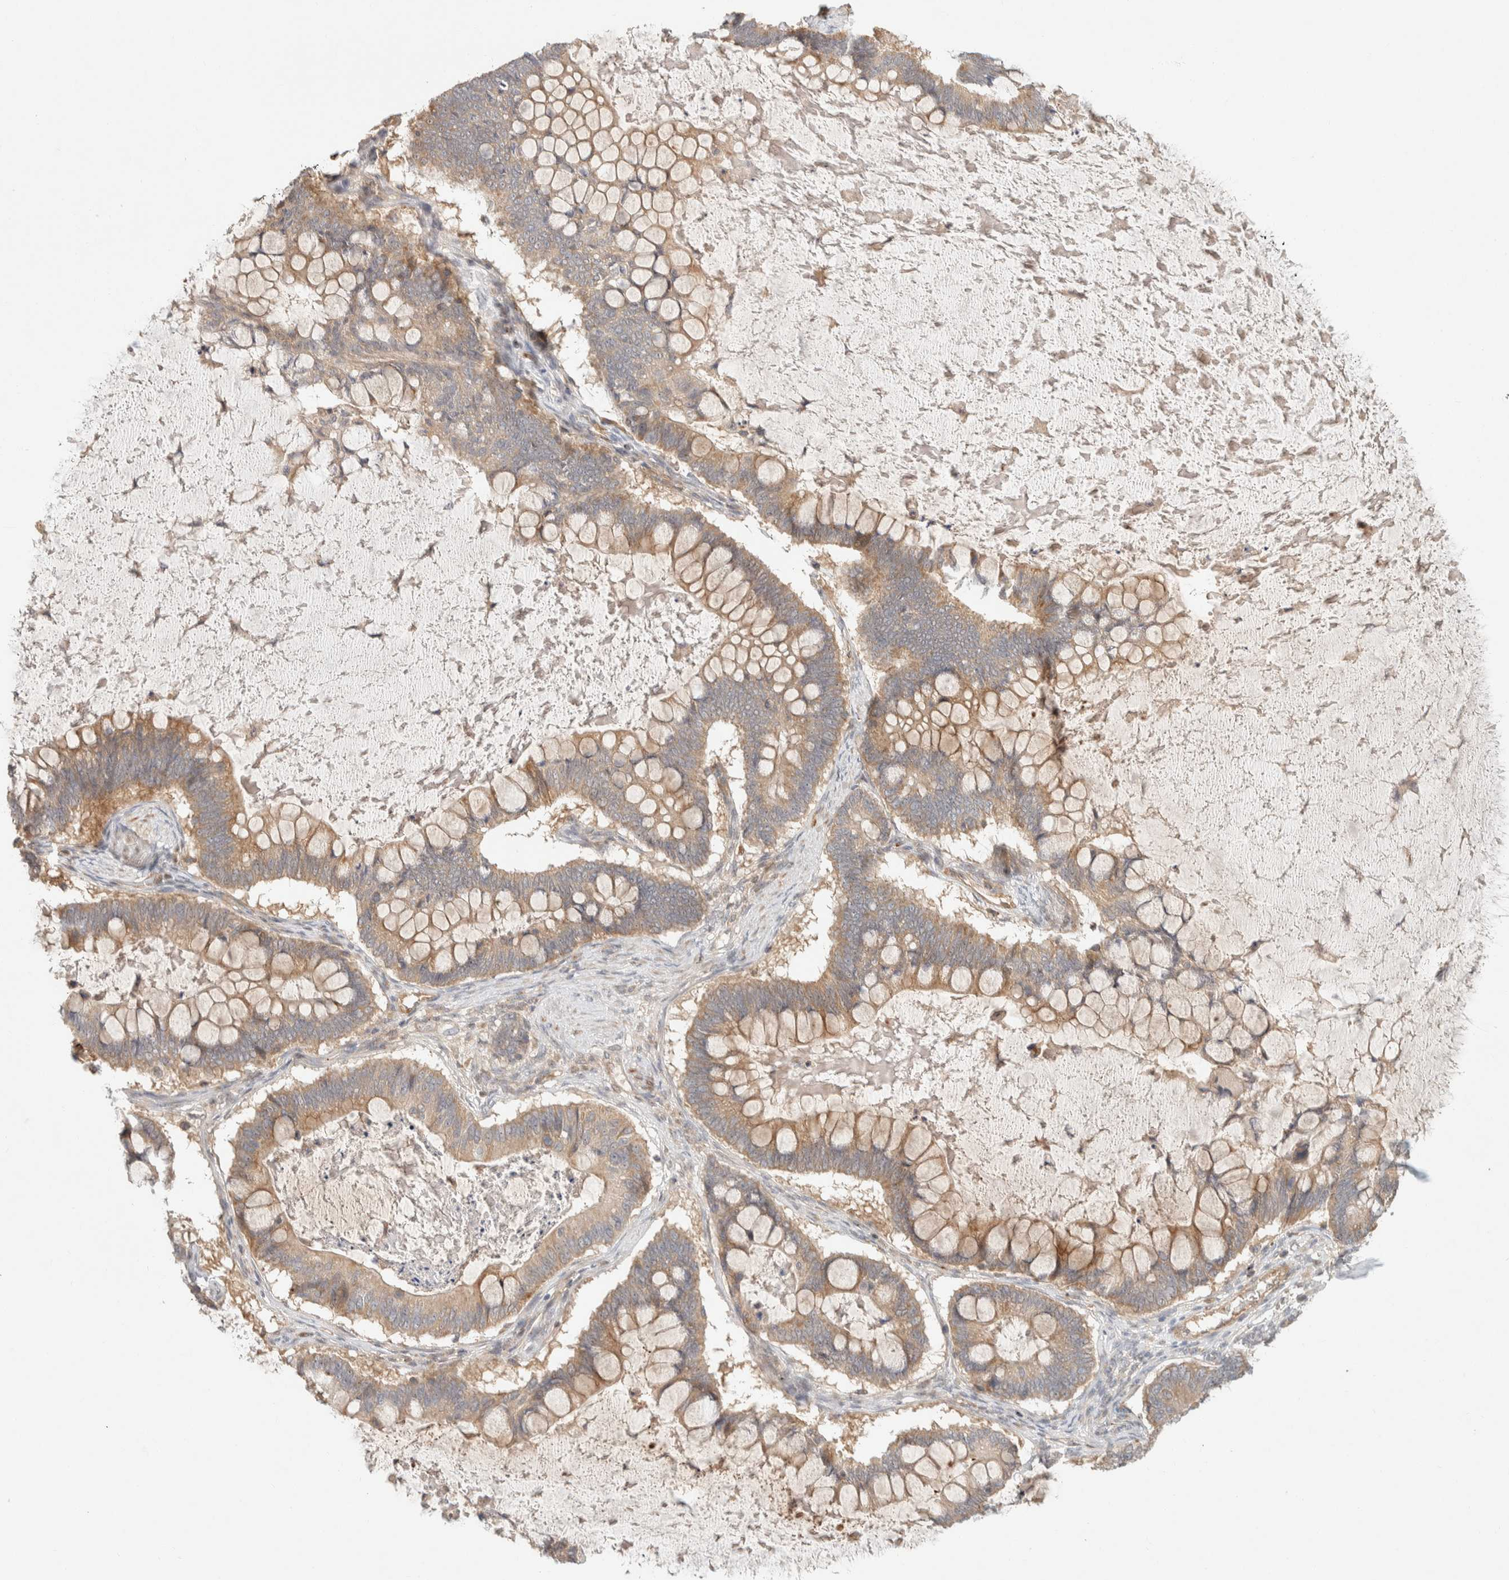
{"staining": {"intensity": "moderate", "quantity": ">75%", "location": "cytoplasmic/membranous"}, "tissue": "ovarian cancer", "cell_type": "Tumor cells", "image_type": "cancer", "snomed": [{"axis": "morphology", "description": "Cystadenocarcinoma, mucinous, NOS"}, {"axis": "topography", "description": "Ovary"}], "caption": "Immunohistochemical staining of human ovarian cancer exhibits medium levels of moderate cytoplasmic/membranous protein positivity in about >75% of tumor cells.", "gene": "KIF9", "patient": {"sex": "female", "age": 61}}